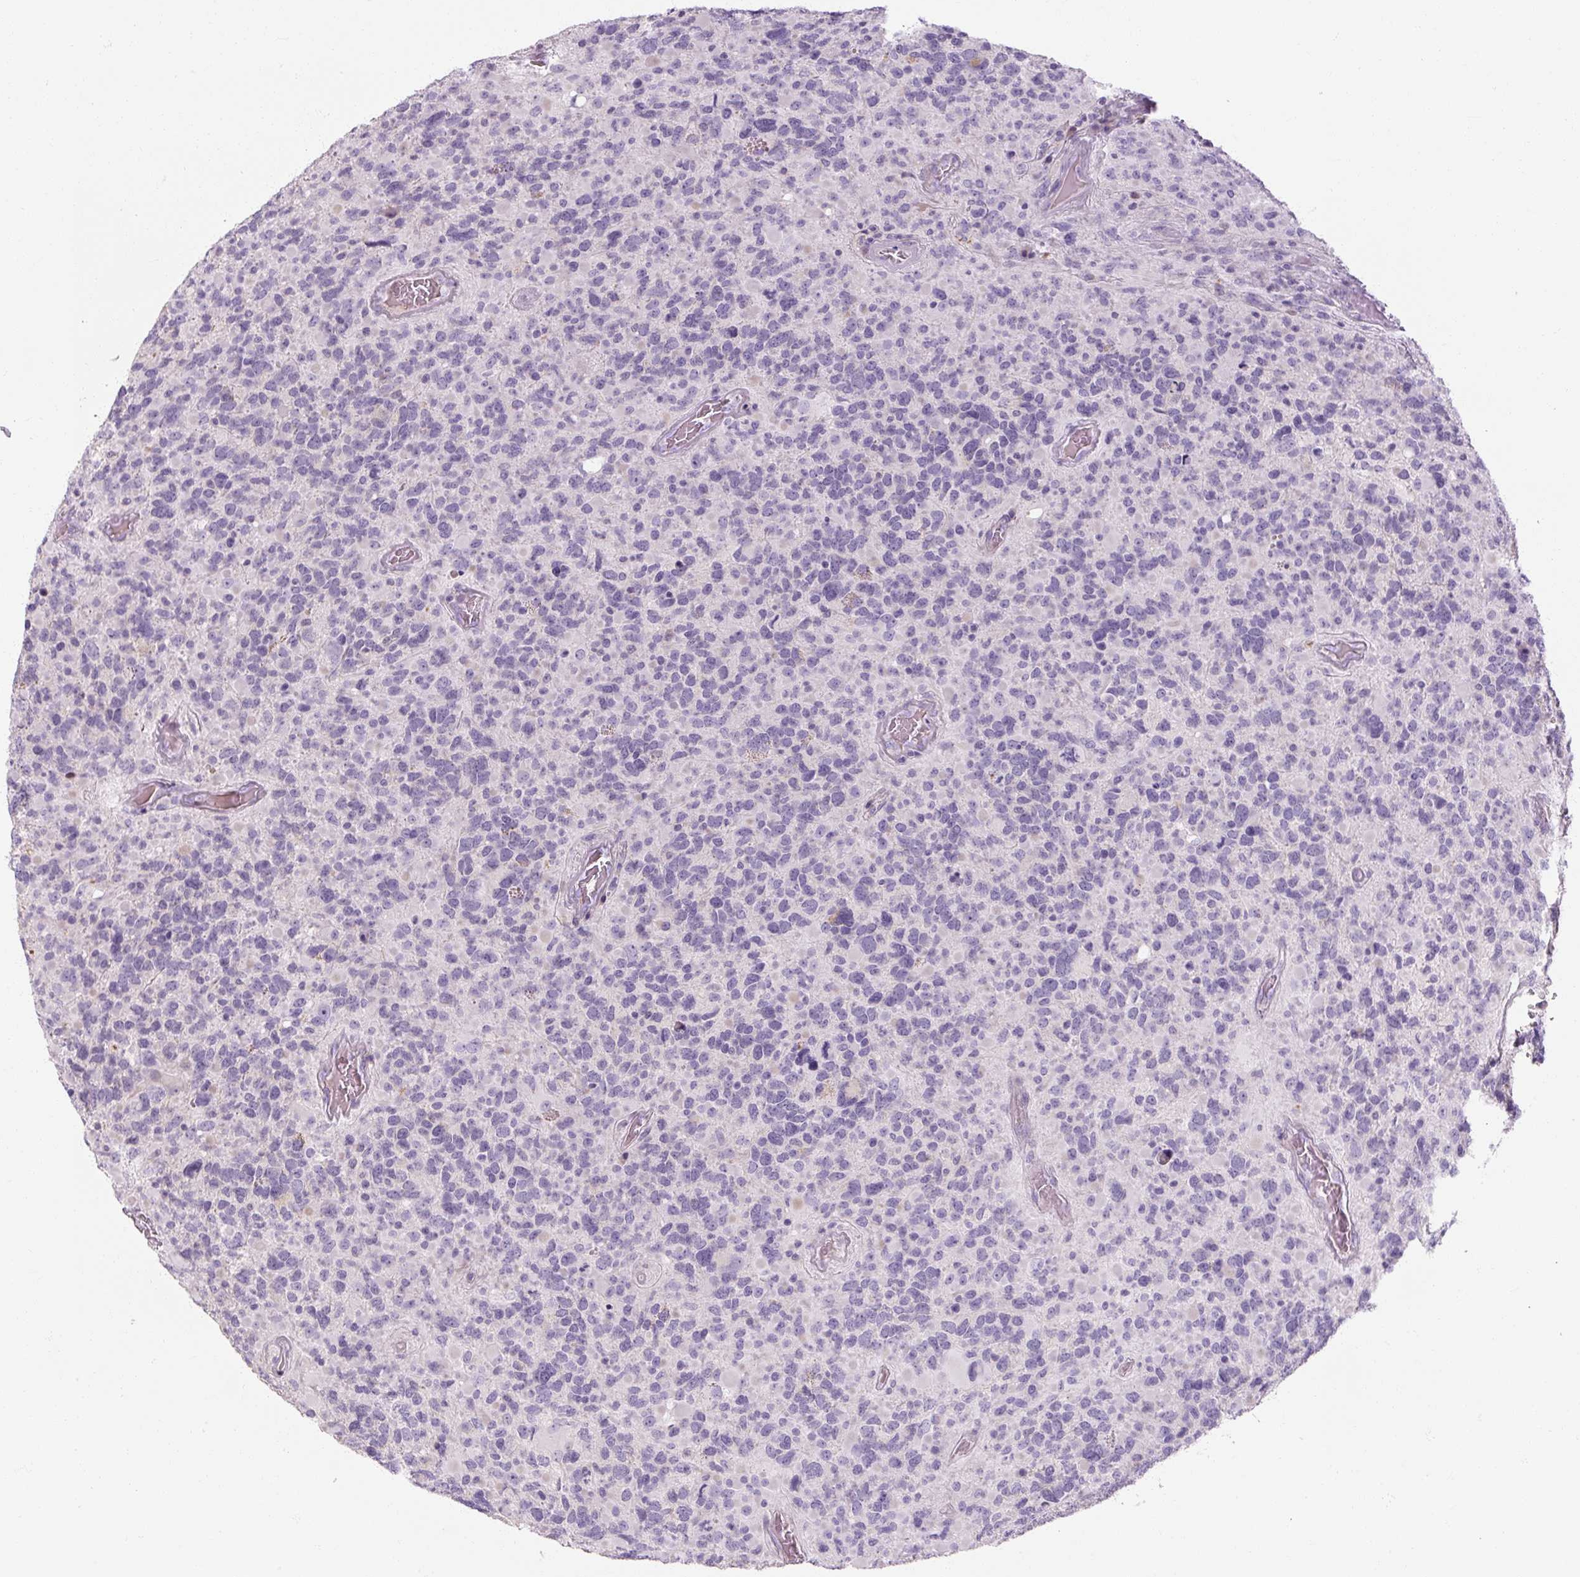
{"staining": {"intensity": "negative", "quantity": "none", "location": "none"}, "tissue": "glioma", "cell_type": "Tumor cells", "image_type": "cancer", "snomed": [{"axis": "morphology", "description": "Glioma, malignant, High grade"}, {"axis": "topography", "description": "Brain"}], "caption": "Histopathology image shows no significant protein staining in tumor cells of malignant glioma (high-grade). (Immunohistochemistry (ihc), brightfield microscopy, high magnification).", "gene": "NFE2L3", "patient": {"sex": "female", "age": 40}}